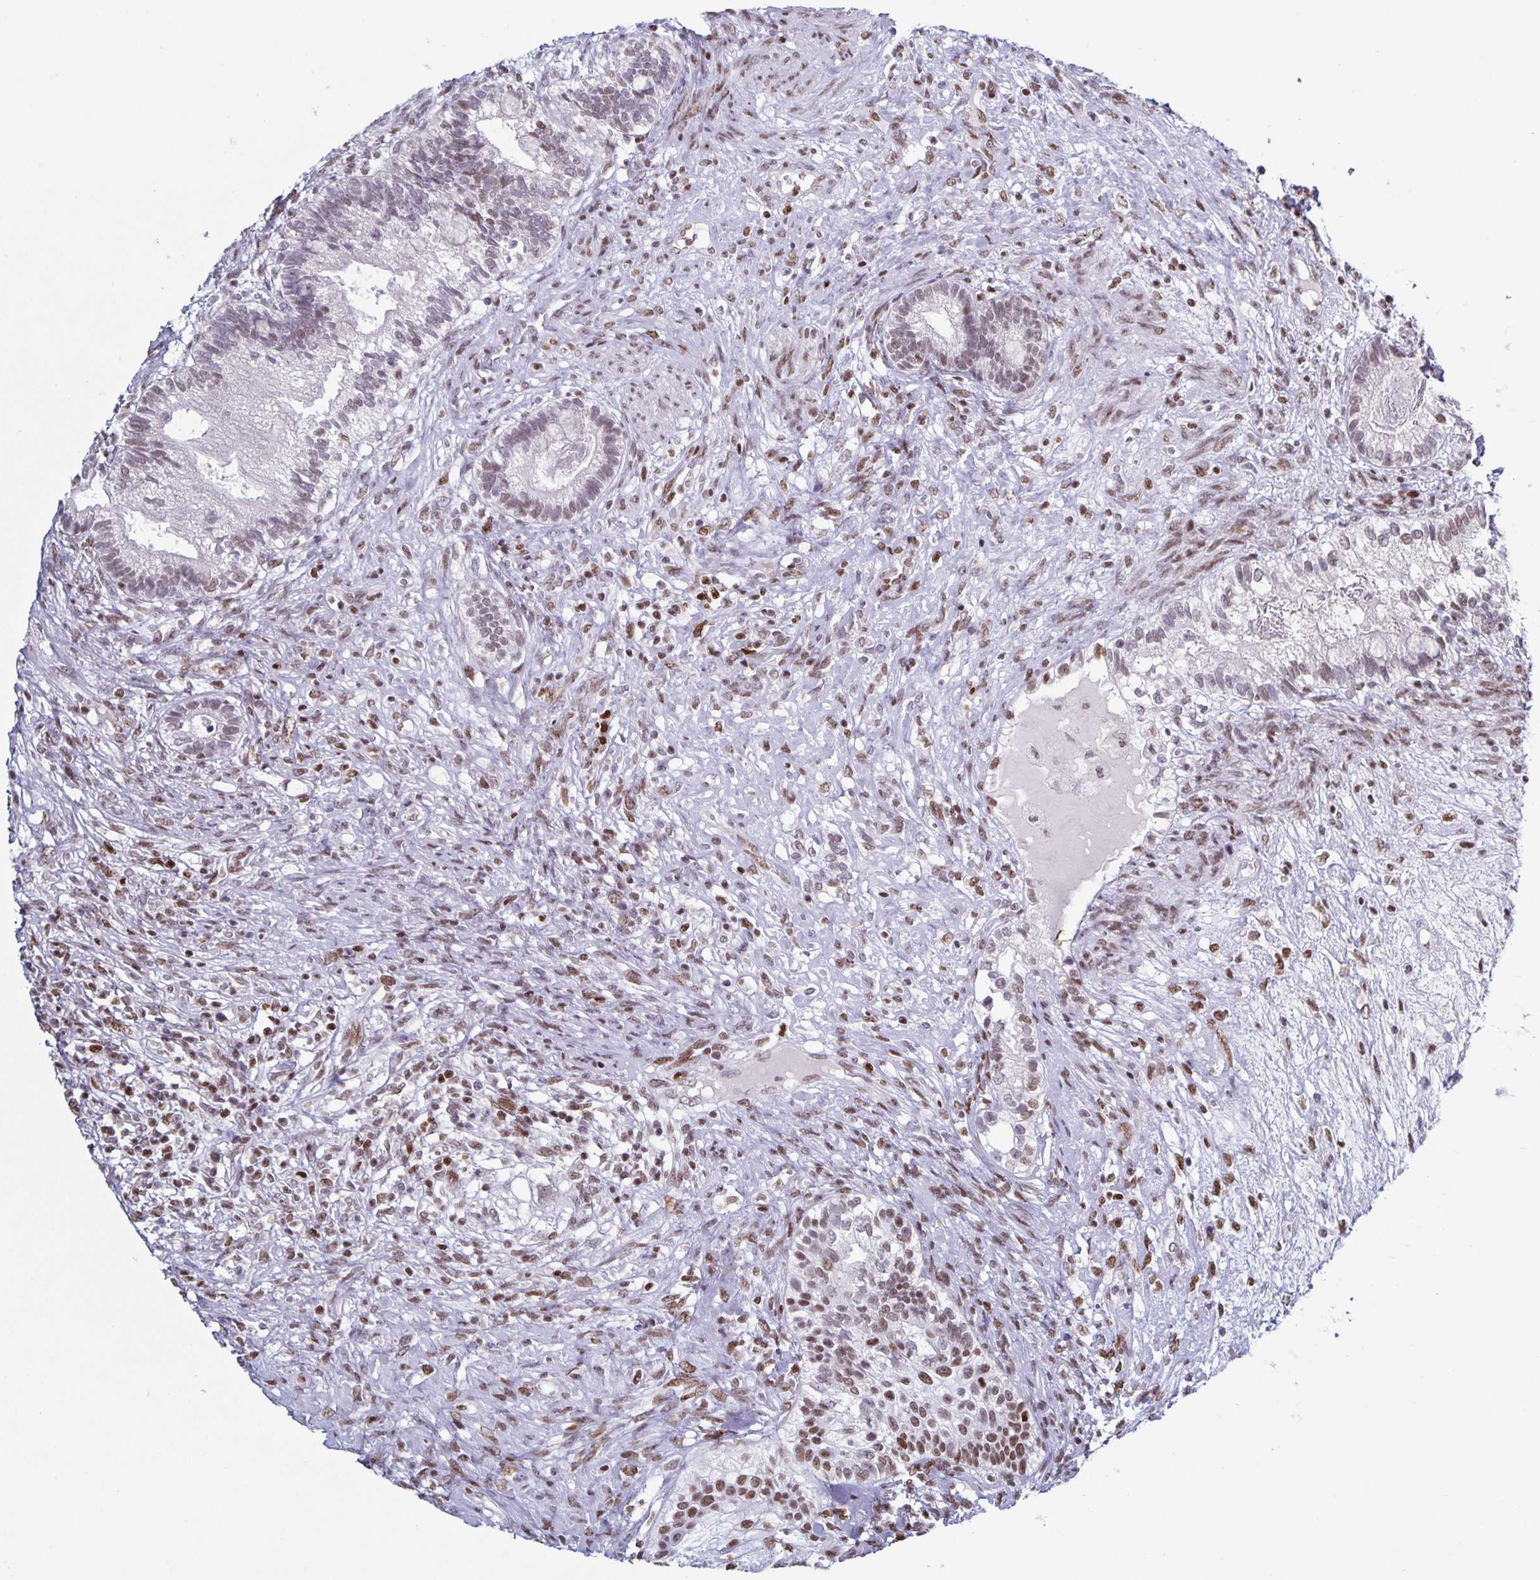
{"staining": {"intensity": "weak", "quantity": ">75%", "location": "nuclear"}, "tissue": "testis cancer", "cell_type": "Tumor cells", "image_type": "cancer", "snomed": [{"axis": "morphology", "description": "Seminoma, NOS"}, {"axis": "morphology", "description": "Carcinoma, Embryonal, NOS"}, {"axis": "topography", "description": "Testis"}], "caption": "High-magnification brightfield microscopy of testis cancer (seminoma) stained with DAB (3,3'-diaminobenzidine) (brown) and counterstained with hematoxylin (blue). tumor cells exhibit weak nuclear staining is identified in about>75% of cells.", "gene": "JUND", "patient": {"sex": "male", "age": 41}}